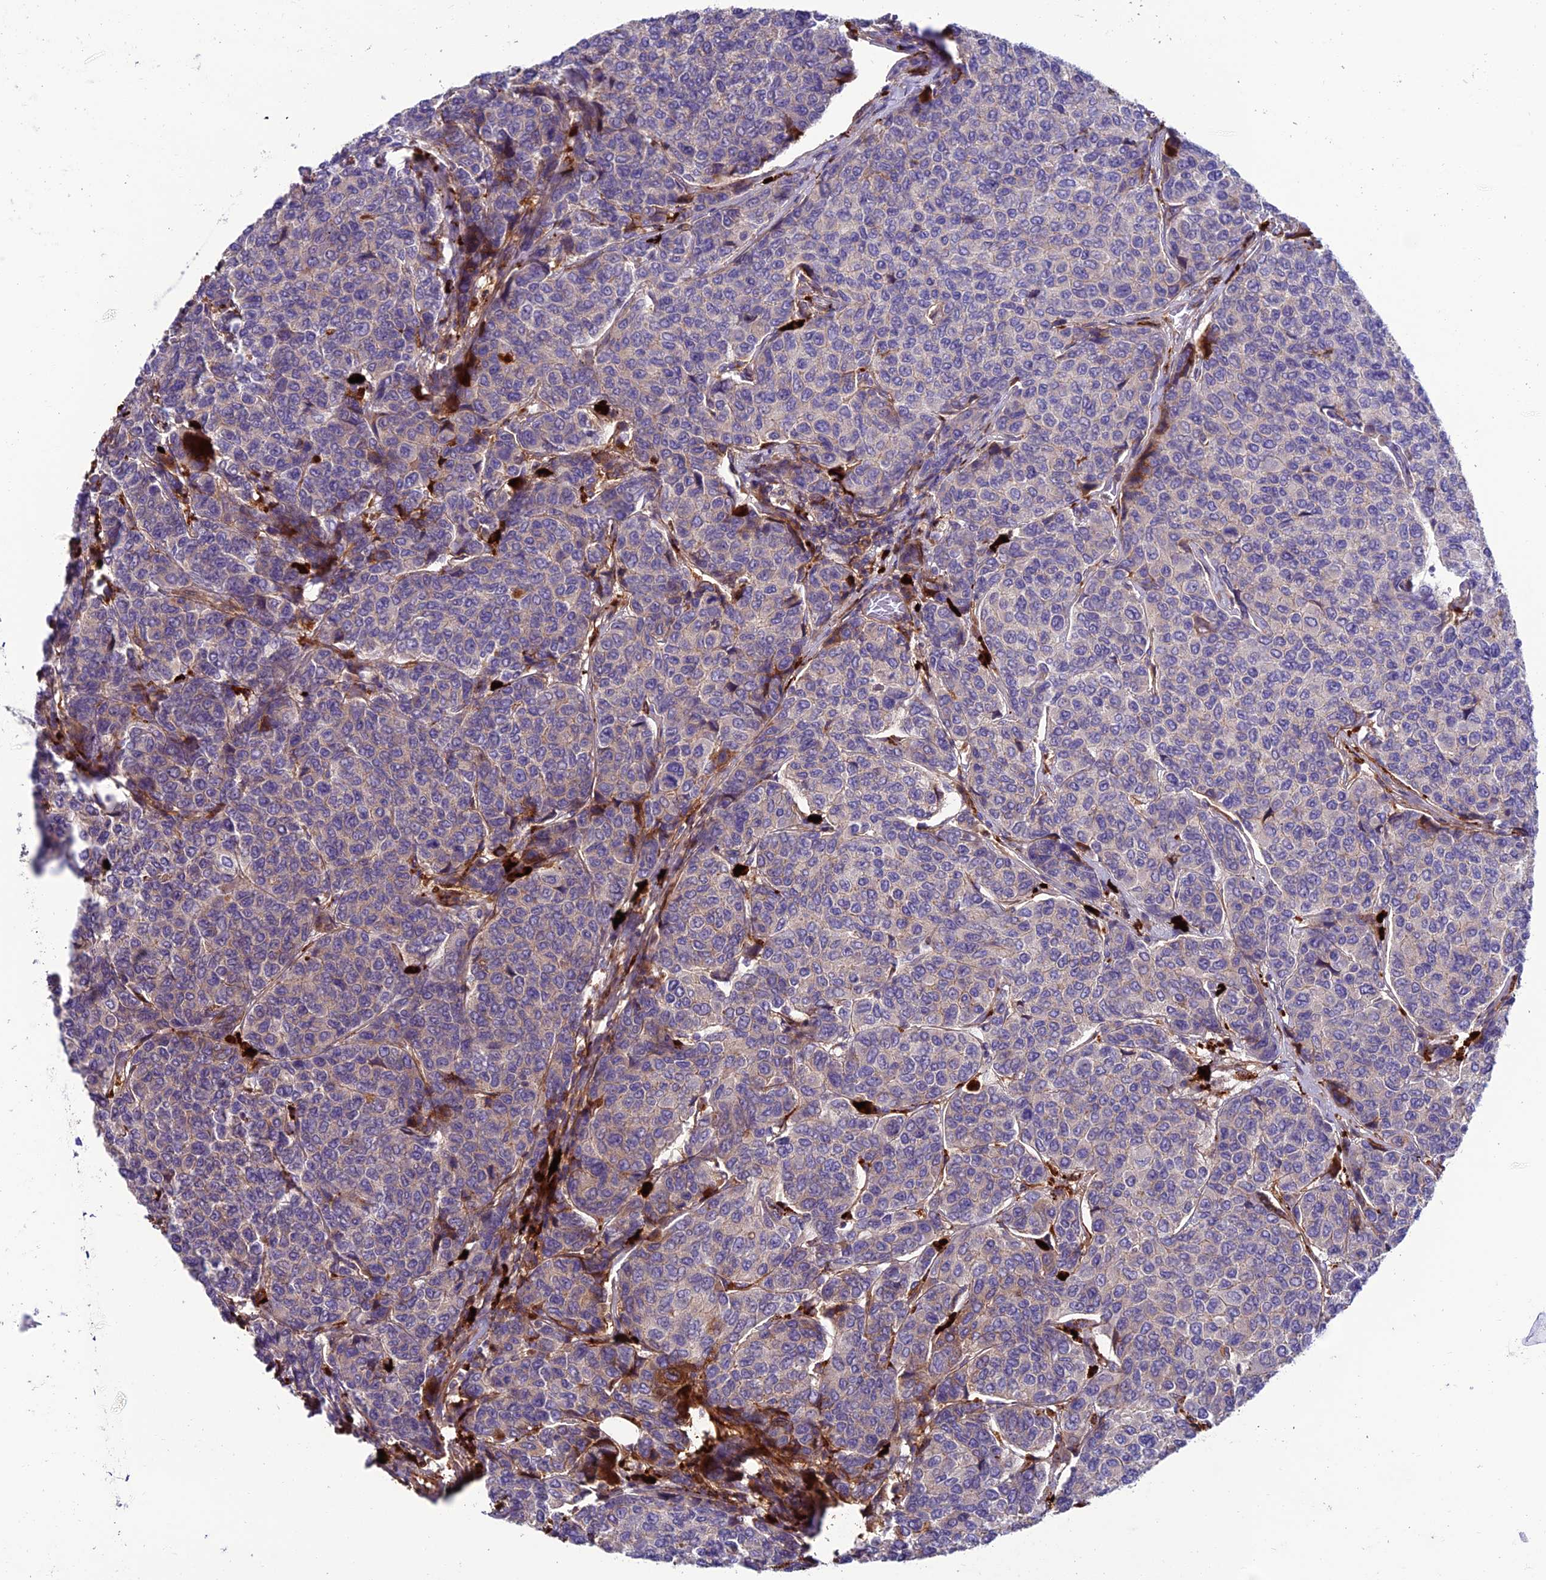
{"staining": {"intensity": "weak", "quantity": "<25%", "location": "cytoplasmic/membranous"}, "tissue": "breast cancer", "cell_type": "Tumor cells", "image_type": "cancer", "snomed": [{"axis": "morphology", "description": "Duct carcinoma"}, {"axis": "topography", "description": "Breast"}], "caption": "Tumor cells are negative for protein expression in human breast intraductal carcinoma.", "gene": "ARHGEF18", "patient": {"sex": "female", "age": 55}}